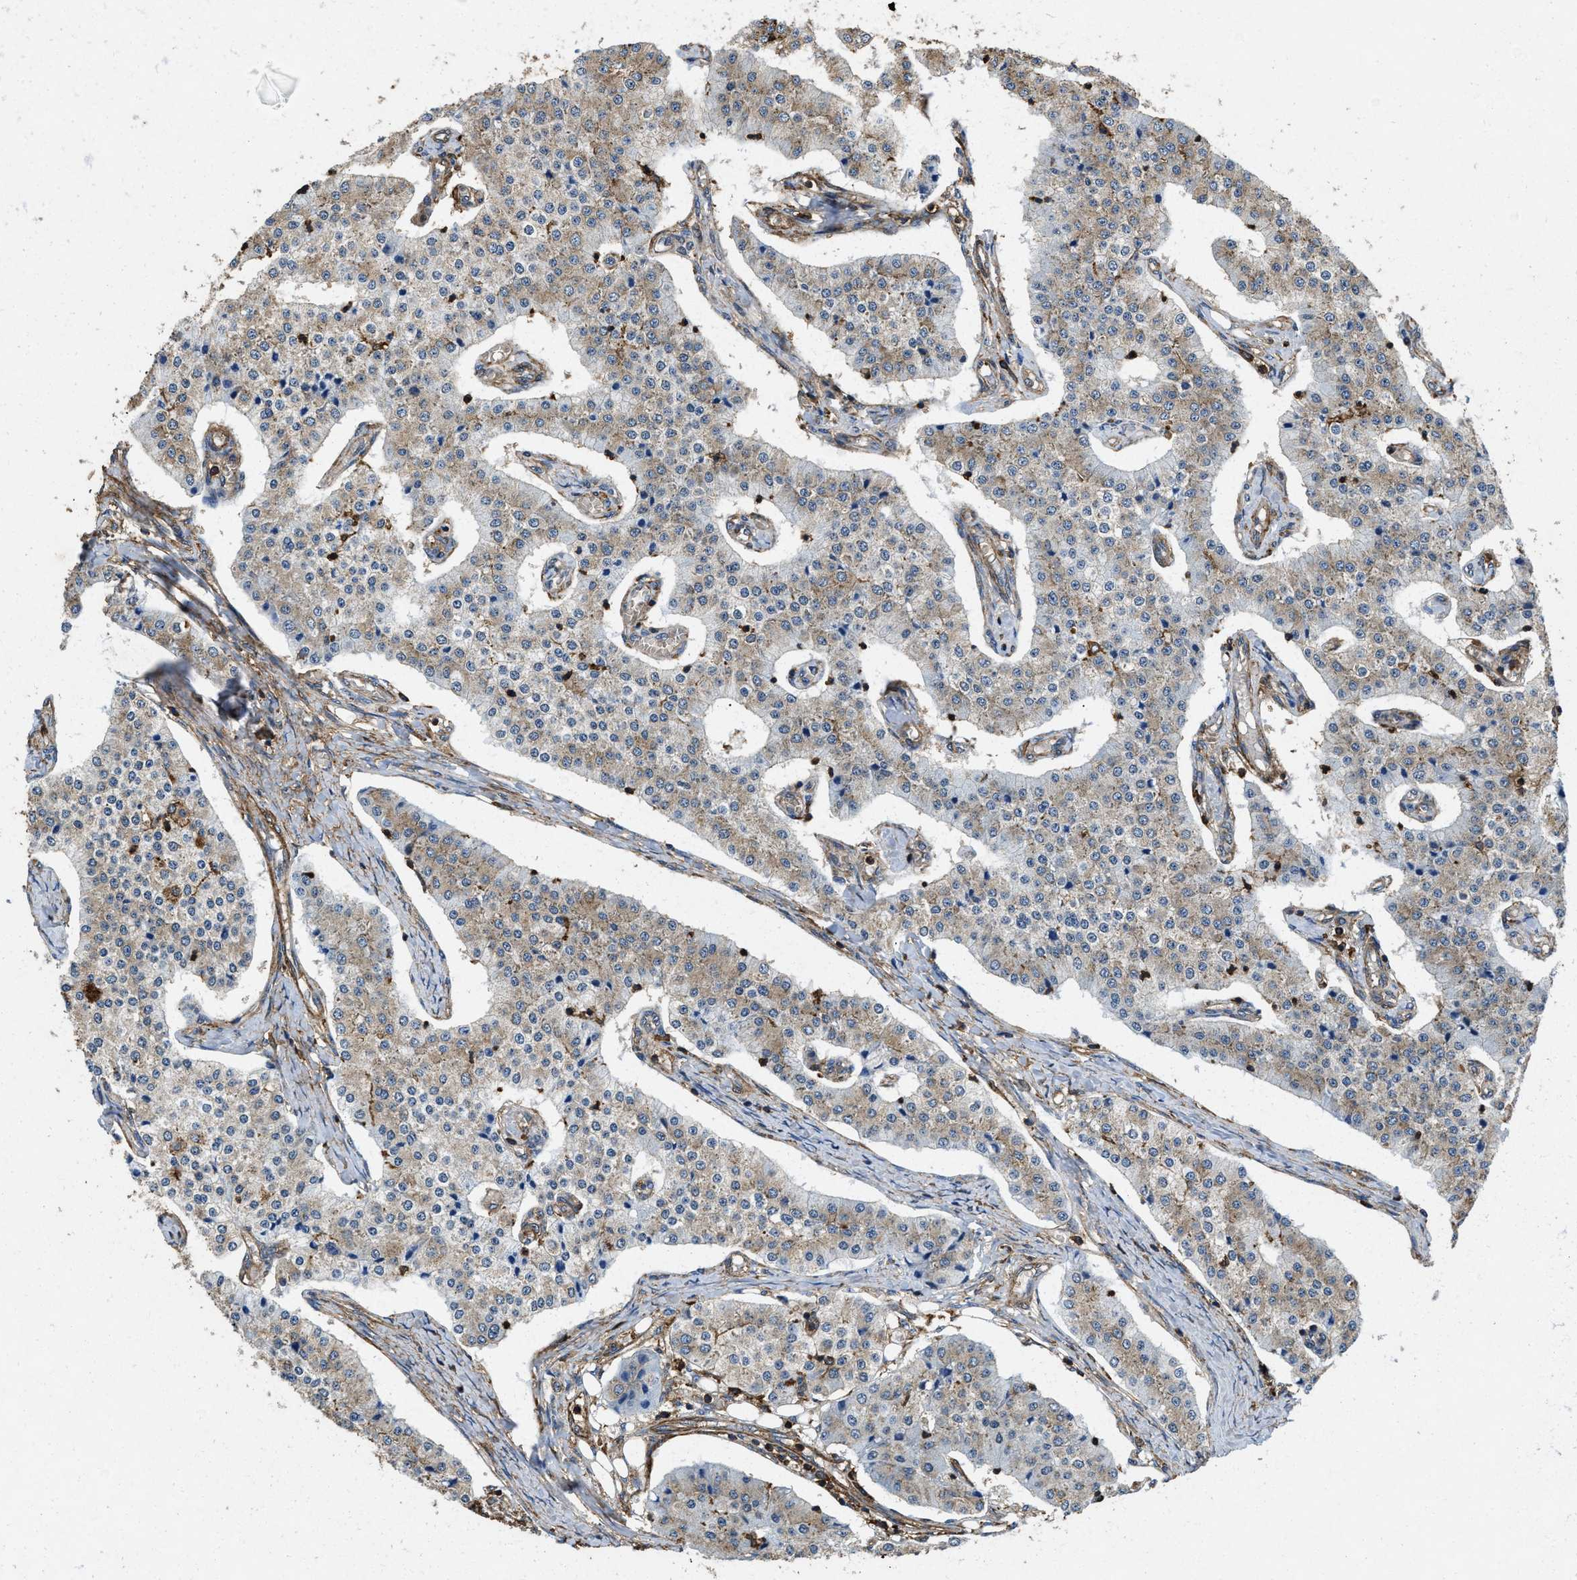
{"staining": {"intensity": "weak", "quantity": "25%-75%", "location": "cytoplasmic/membranous"}, "tissue": "carcinoid", "cell_type": "Tumor cells", "image_type": "cancer", "snomed": [{"axis": "morphology", "description": "Carcinoid, malignant, NOS"}, {"axis": "topography", "description": "Colon"}], "caption": "About 25%-75% of tumor cells in human carcinoid (malignant) display weak cytoplasmic/membranous protein expression as visualized by brown immunohistochemical staining.", "gene": "LINGO2", "patient": {"sex": "female", "age": 52}}